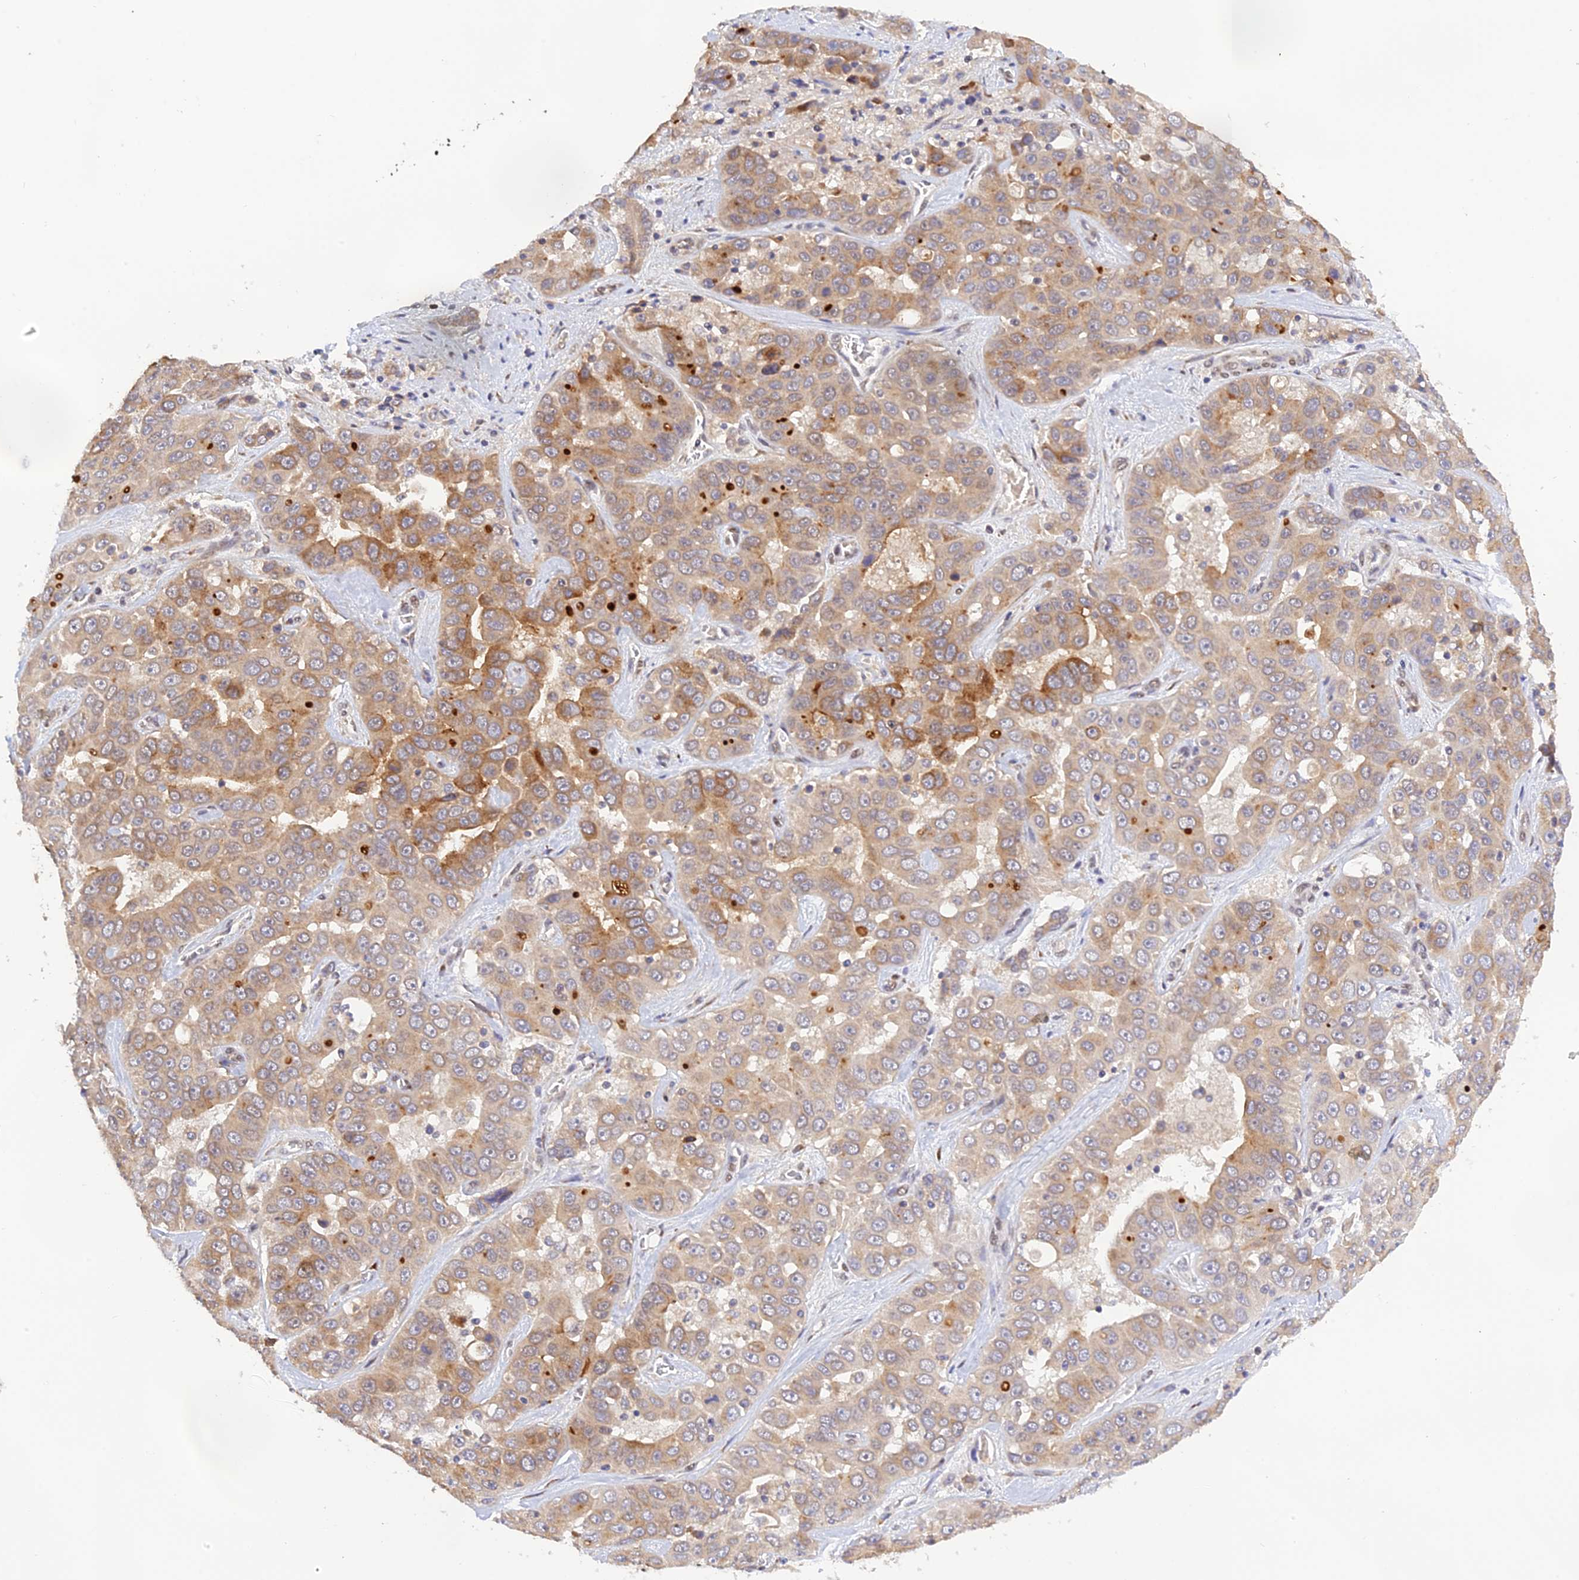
{"staining": {"intensity": "moderate", "quantity": ">75%", "location": "cytoplasmic/membranous"}, "tissue": "liver cancer", "cell_type": "Tumor cells", "image_type": "cancer", "snomed": [{"axis": "morphology", "description": "Cholangiocarcinoma"}, {"axis": "topography", "description": "Liver"}], "caption": "Liver cancer (cholangiocarcinoma) stained for a protein (brown) displays moderate cytoplasmic/membranous positive positivity in about >75% of tumor cells.", "gene": "SNX17", "patient": {"sex": "female", "age": 52}}